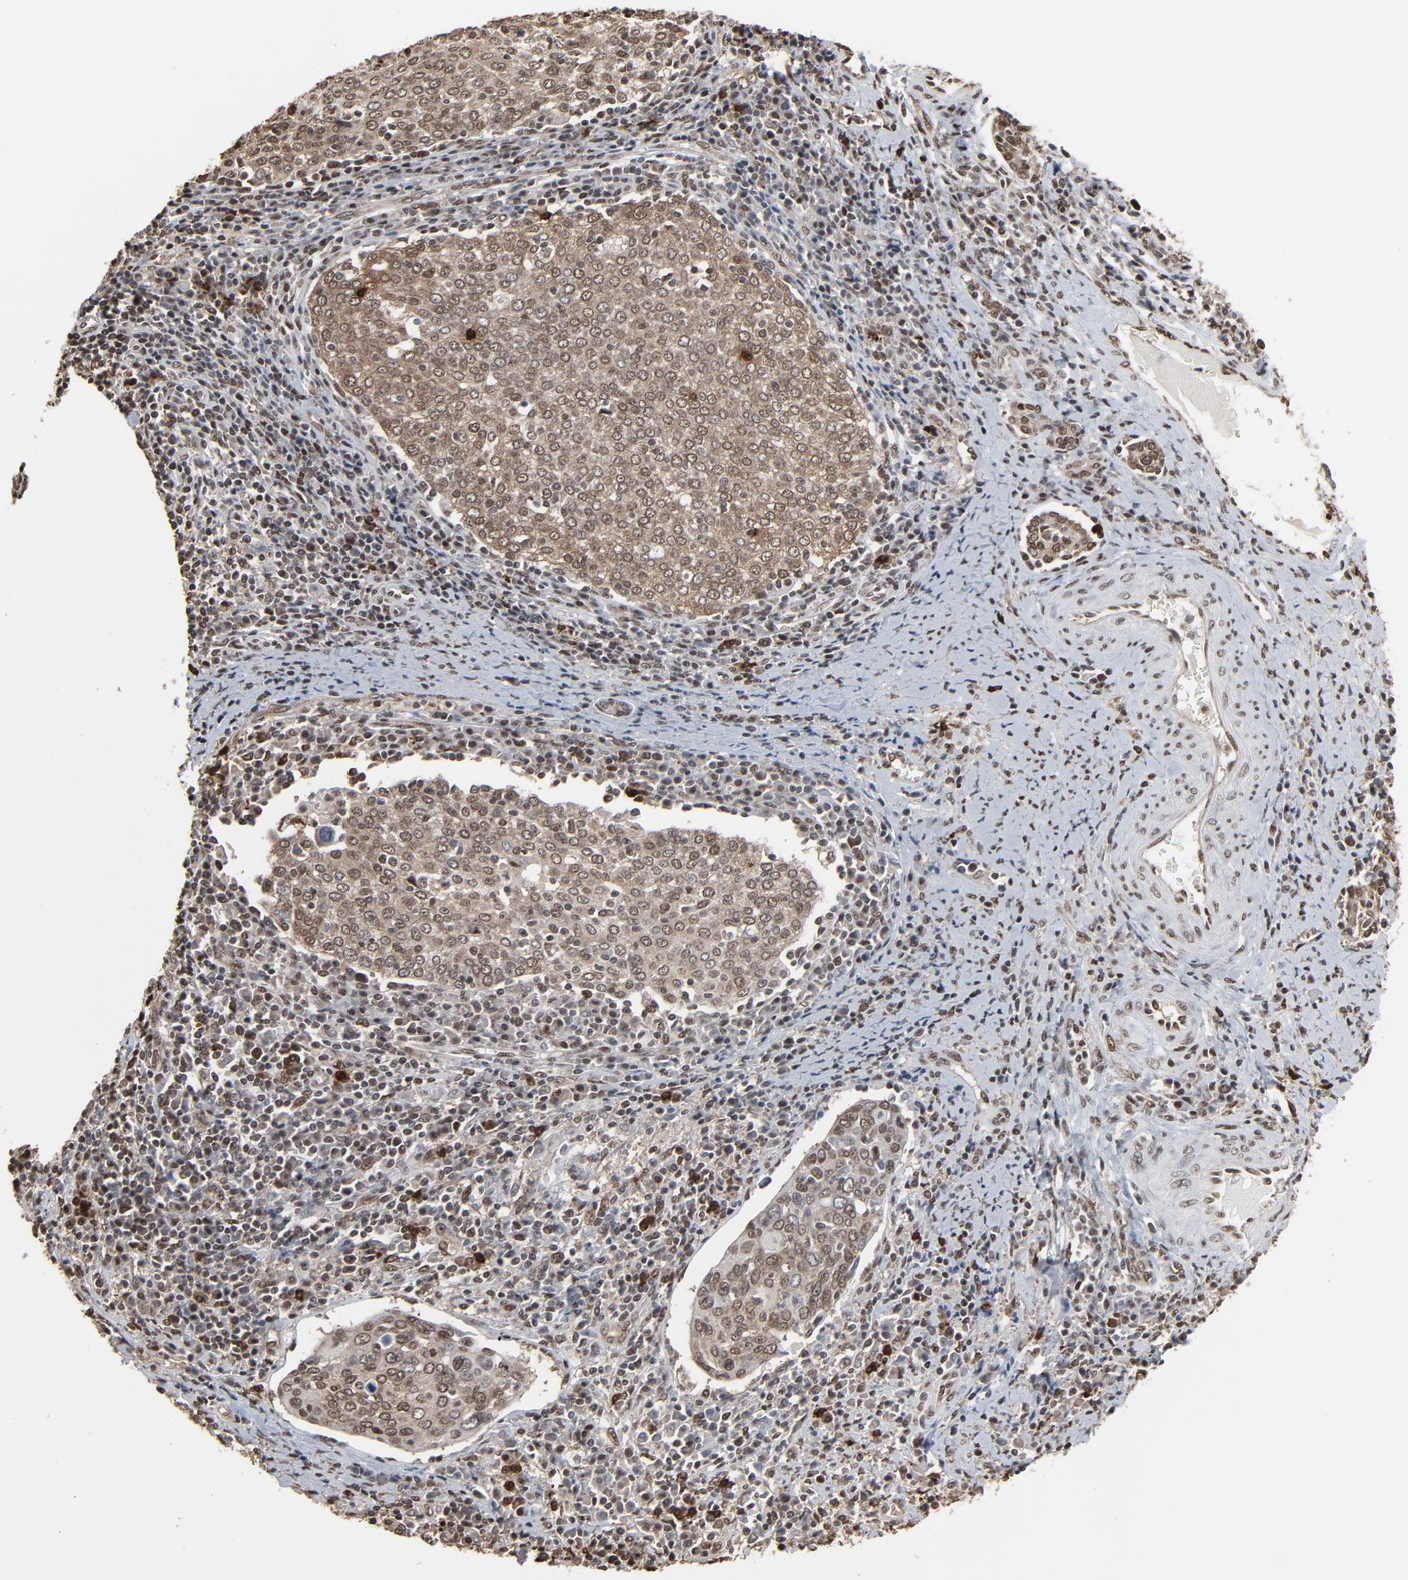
{"staining": {"intensity": "moderate", "quantity": ">75%", "location": "cytoplasmic/membranous,nuclear"}, "tissue": "cervical cancer", "cell_type": "Tumor cells", "image_type": "cancer", "snomed": [{"axis": "morphology", "description": "Squamous cell carcinoma, NOS"}, {"axis": "topography", "description": "Cervix"}], "caption": "Cervical cancer (squamous cell carcinoma) stained with a protein marker demonstrates moderate staining in tumor cells.", "gene": "MEIS2", "patient": {"sex": "female", "age": 40}}